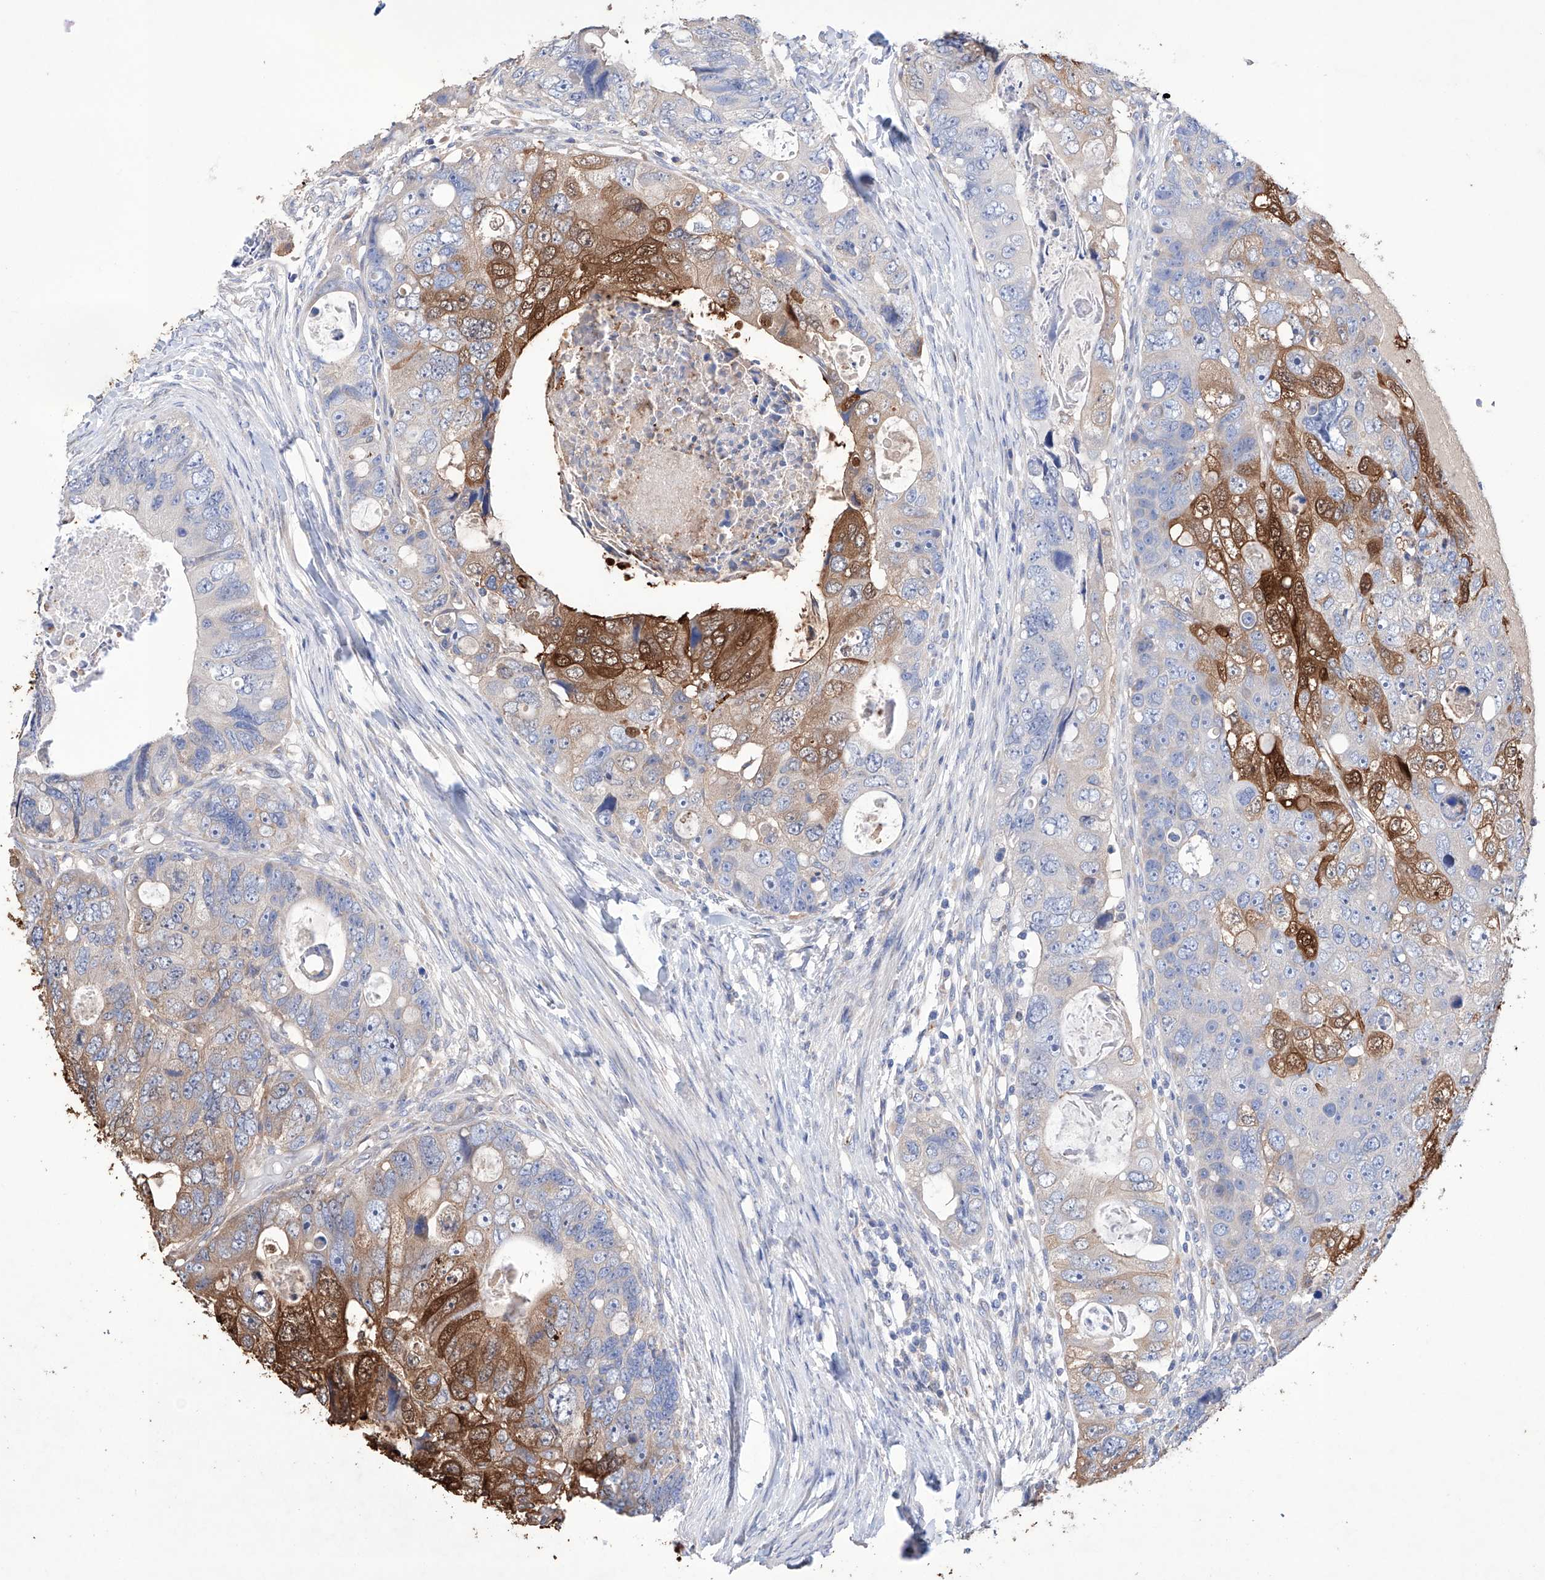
{"staining": {"intensity": "moderate", "quantity": "25%-75%", "location": "cytoplasmic/membranous,nuclear"}, "tissue": "colorectal cancer", "cell_type": "Tumor cells", "image_type": "cancer", "snomed": [{"axis": "morphology", "description": "Adenocarcinoma, NOS"}, {"axis": "topography", "description": "Rectum"}], "caption": "A brown stain shows moderate cytoplasmic/membranous and nuclear expression of a protein in colorectal cancer tumor cells. (IHC, brightfield microscopy, high magnification).", "gene": "AFG1L", "patient": {"sex": "male", "age": 59}}